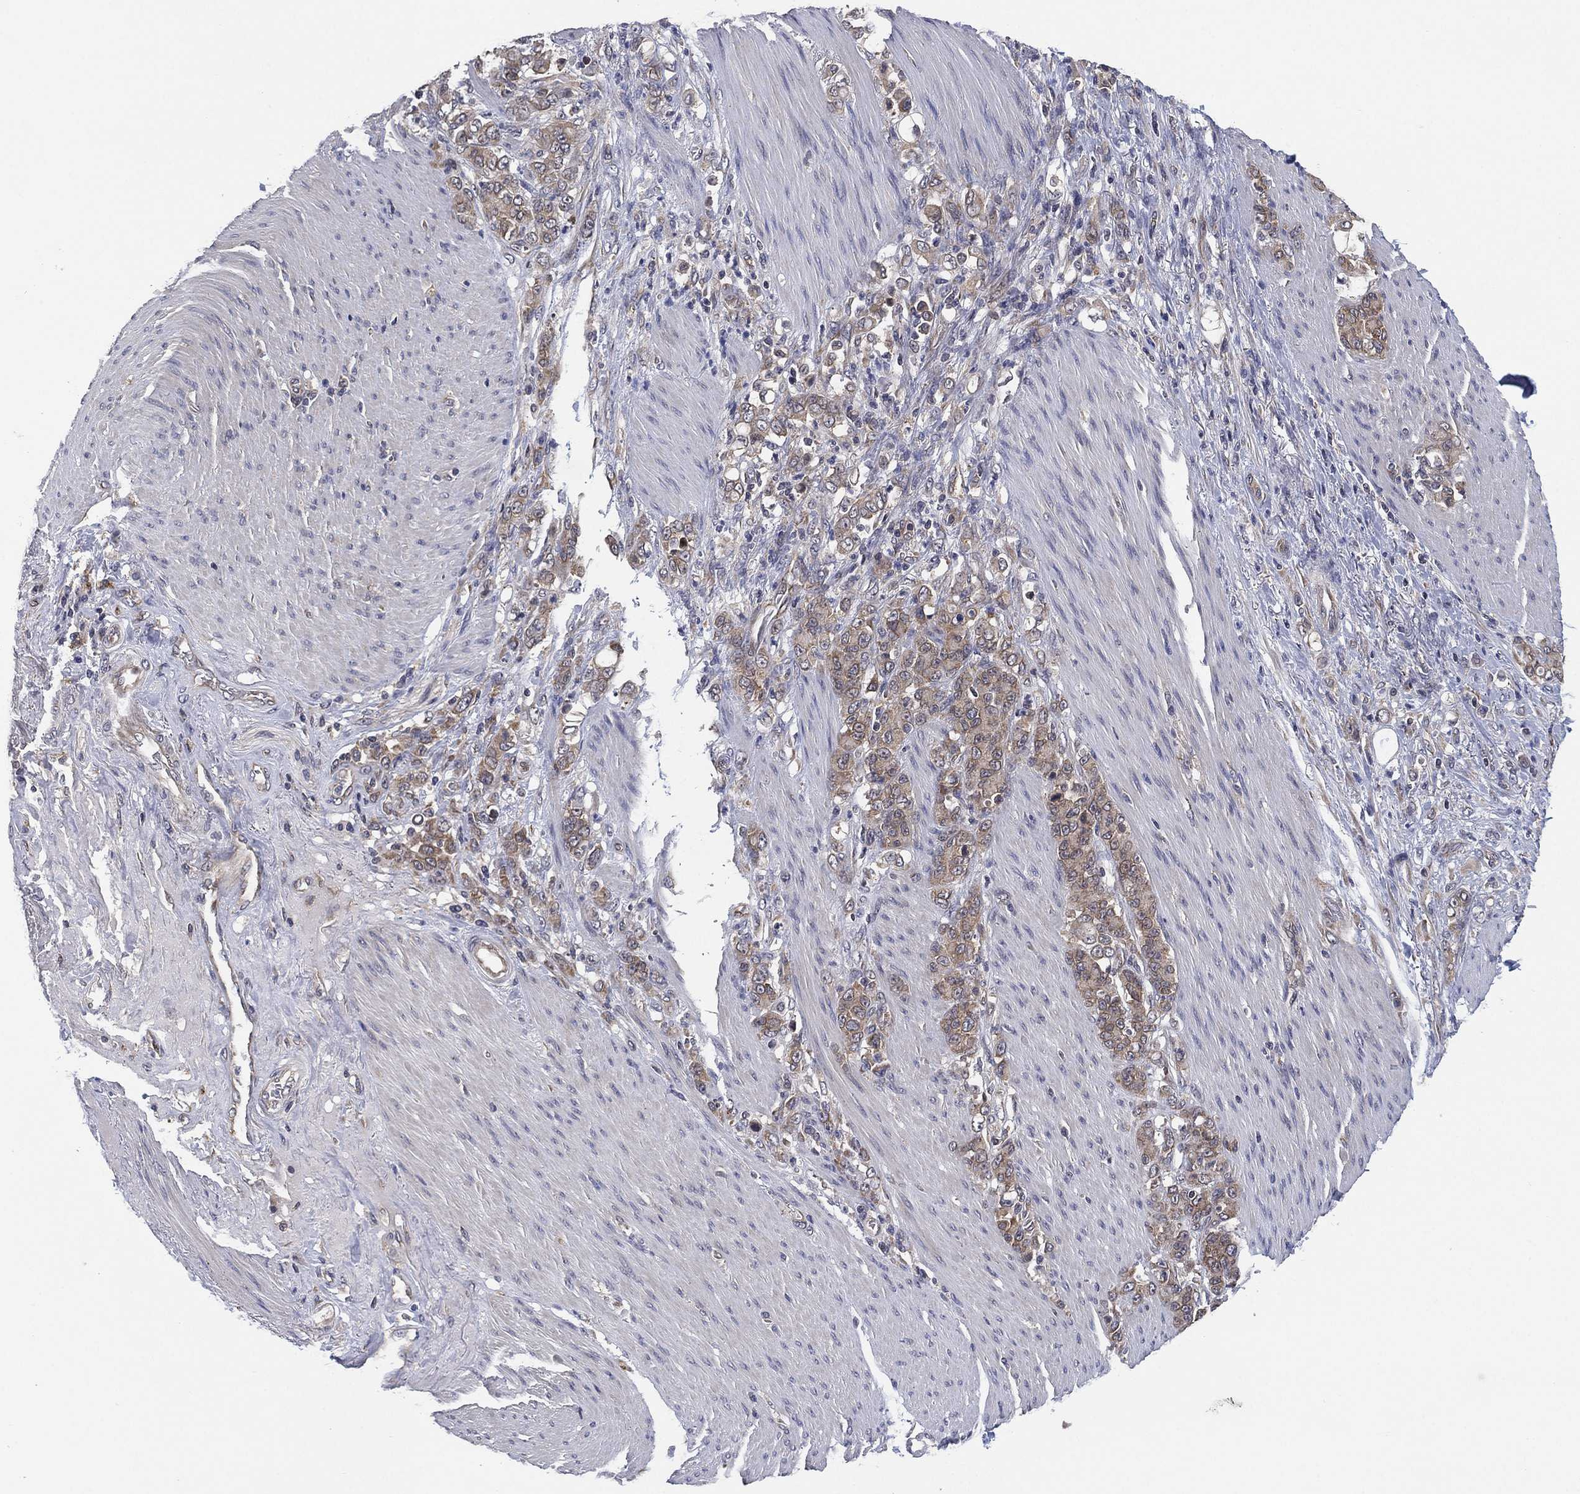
{"staining": {"intensity": "weak", "quantity": "25%-75%", "location": "cytoplasmic/membranous"}, "tissue": "stomach cancer", "cell_type": "Tumor cells", "image_type": "cancer", "snomed": [{"axis": "morphology", "description": "Adenocarcinoma, NOS"}, {"axis": "topography", "description": "Stomach"}], "caption": "Immunohistochemical staining of stomach cancer (adenocarcinoma) displays low levels of weak cytoplasmic/membranous positivity in approximately 25%-75% of tumor cells.", "gene": "SELENOO", "patient": {"sex": "female", "age": 79}}